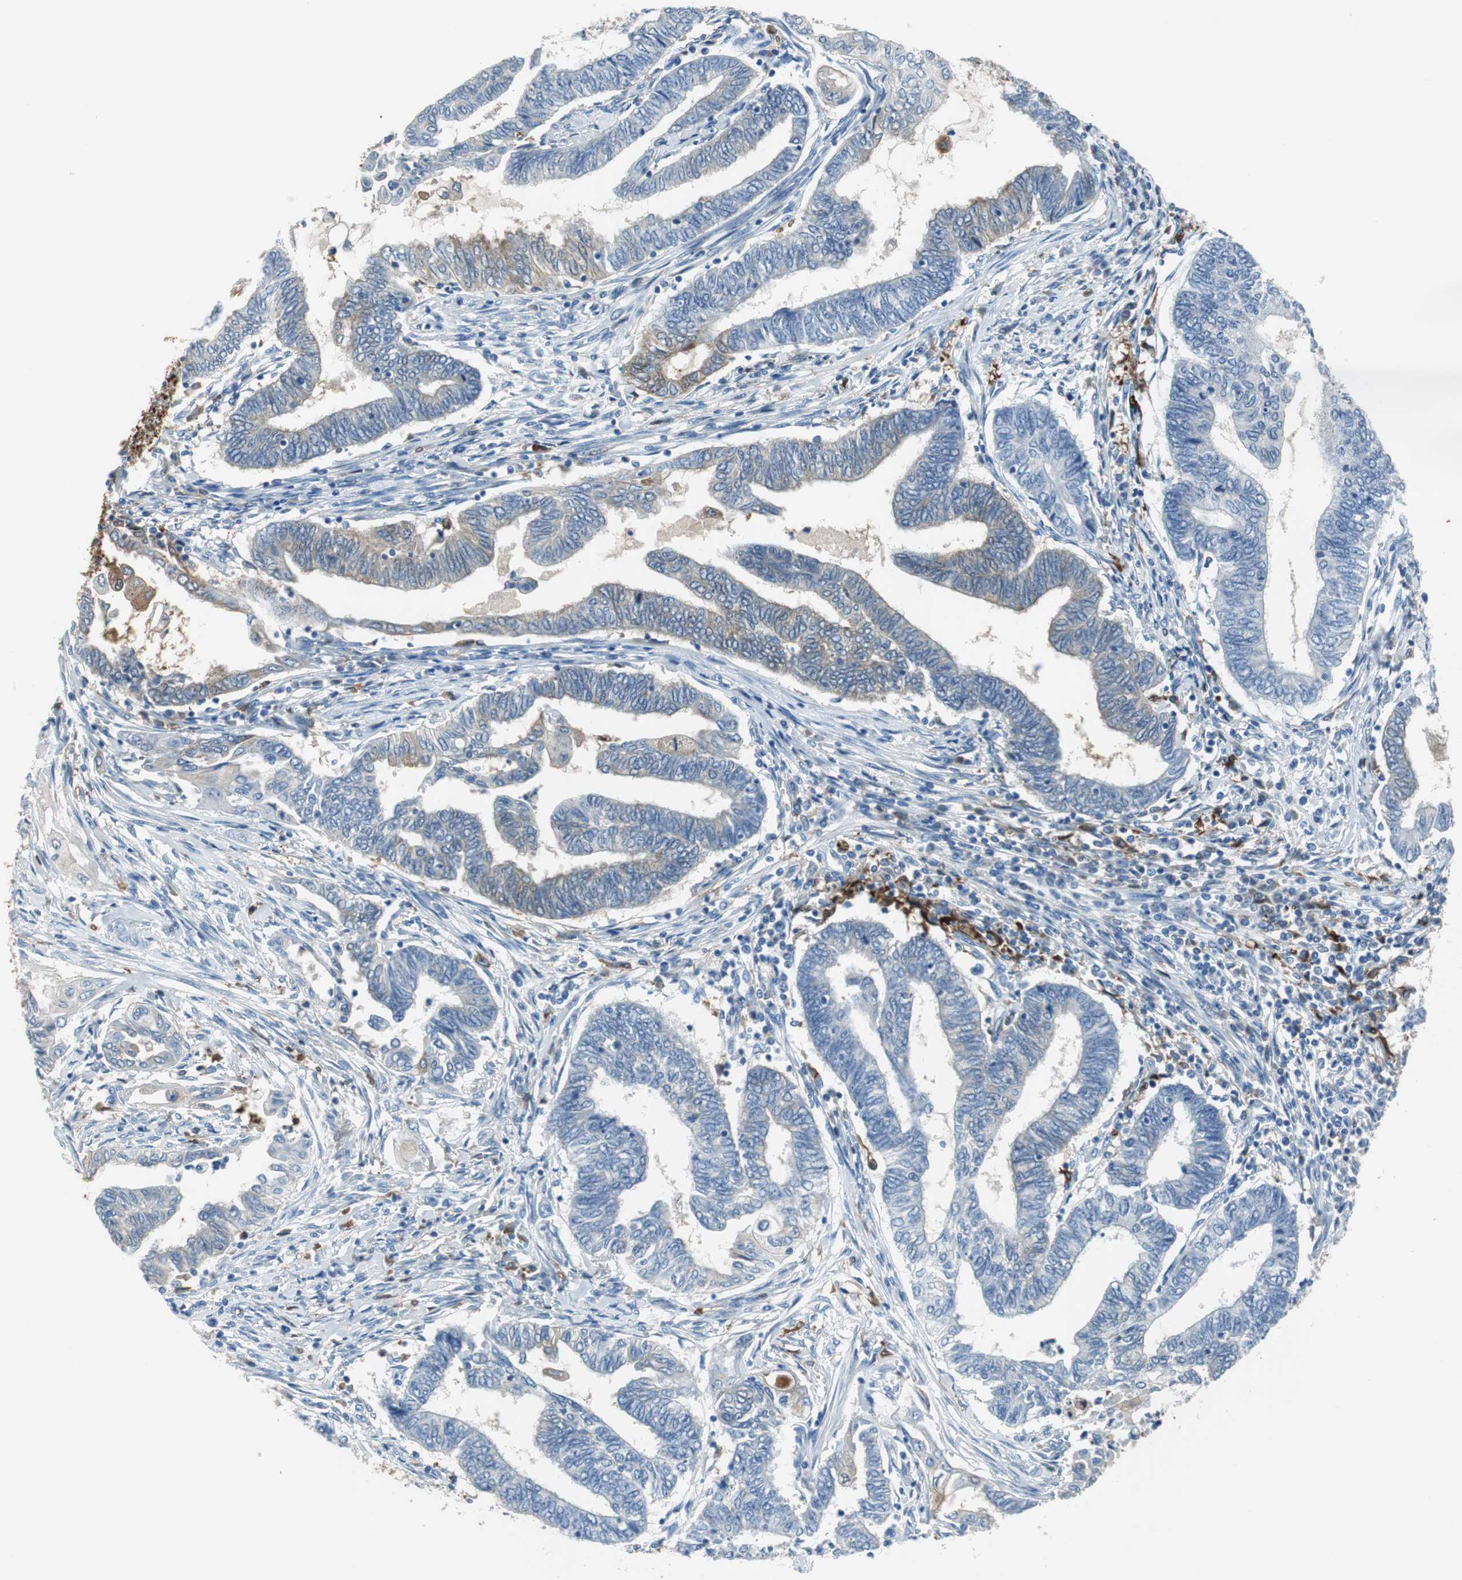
{"staining": {"intensity": "moderate", "quantity": "<25%", "location": "cytoplasmic/membranous"}, "tissue": "endometrial cancer", "cell_type": "Tumor cells", "image_type": "cancer", "snomed": [{"axis": "morphology", "description": "Adenocarcinoma, NOS"}, {"axis": "topography", "description": "Uterus"}, {"axis": "topography", "description": "Endometrium"}], "caption": "This is an image of immunohistochemistry staining of endometrial cancer (adenocarcinoma), which shows moderate positivity in the cytoplasmic/membranous of tumor cells.", "gene": "FBP1", "patient": {"sex": "female", "age": 70}}